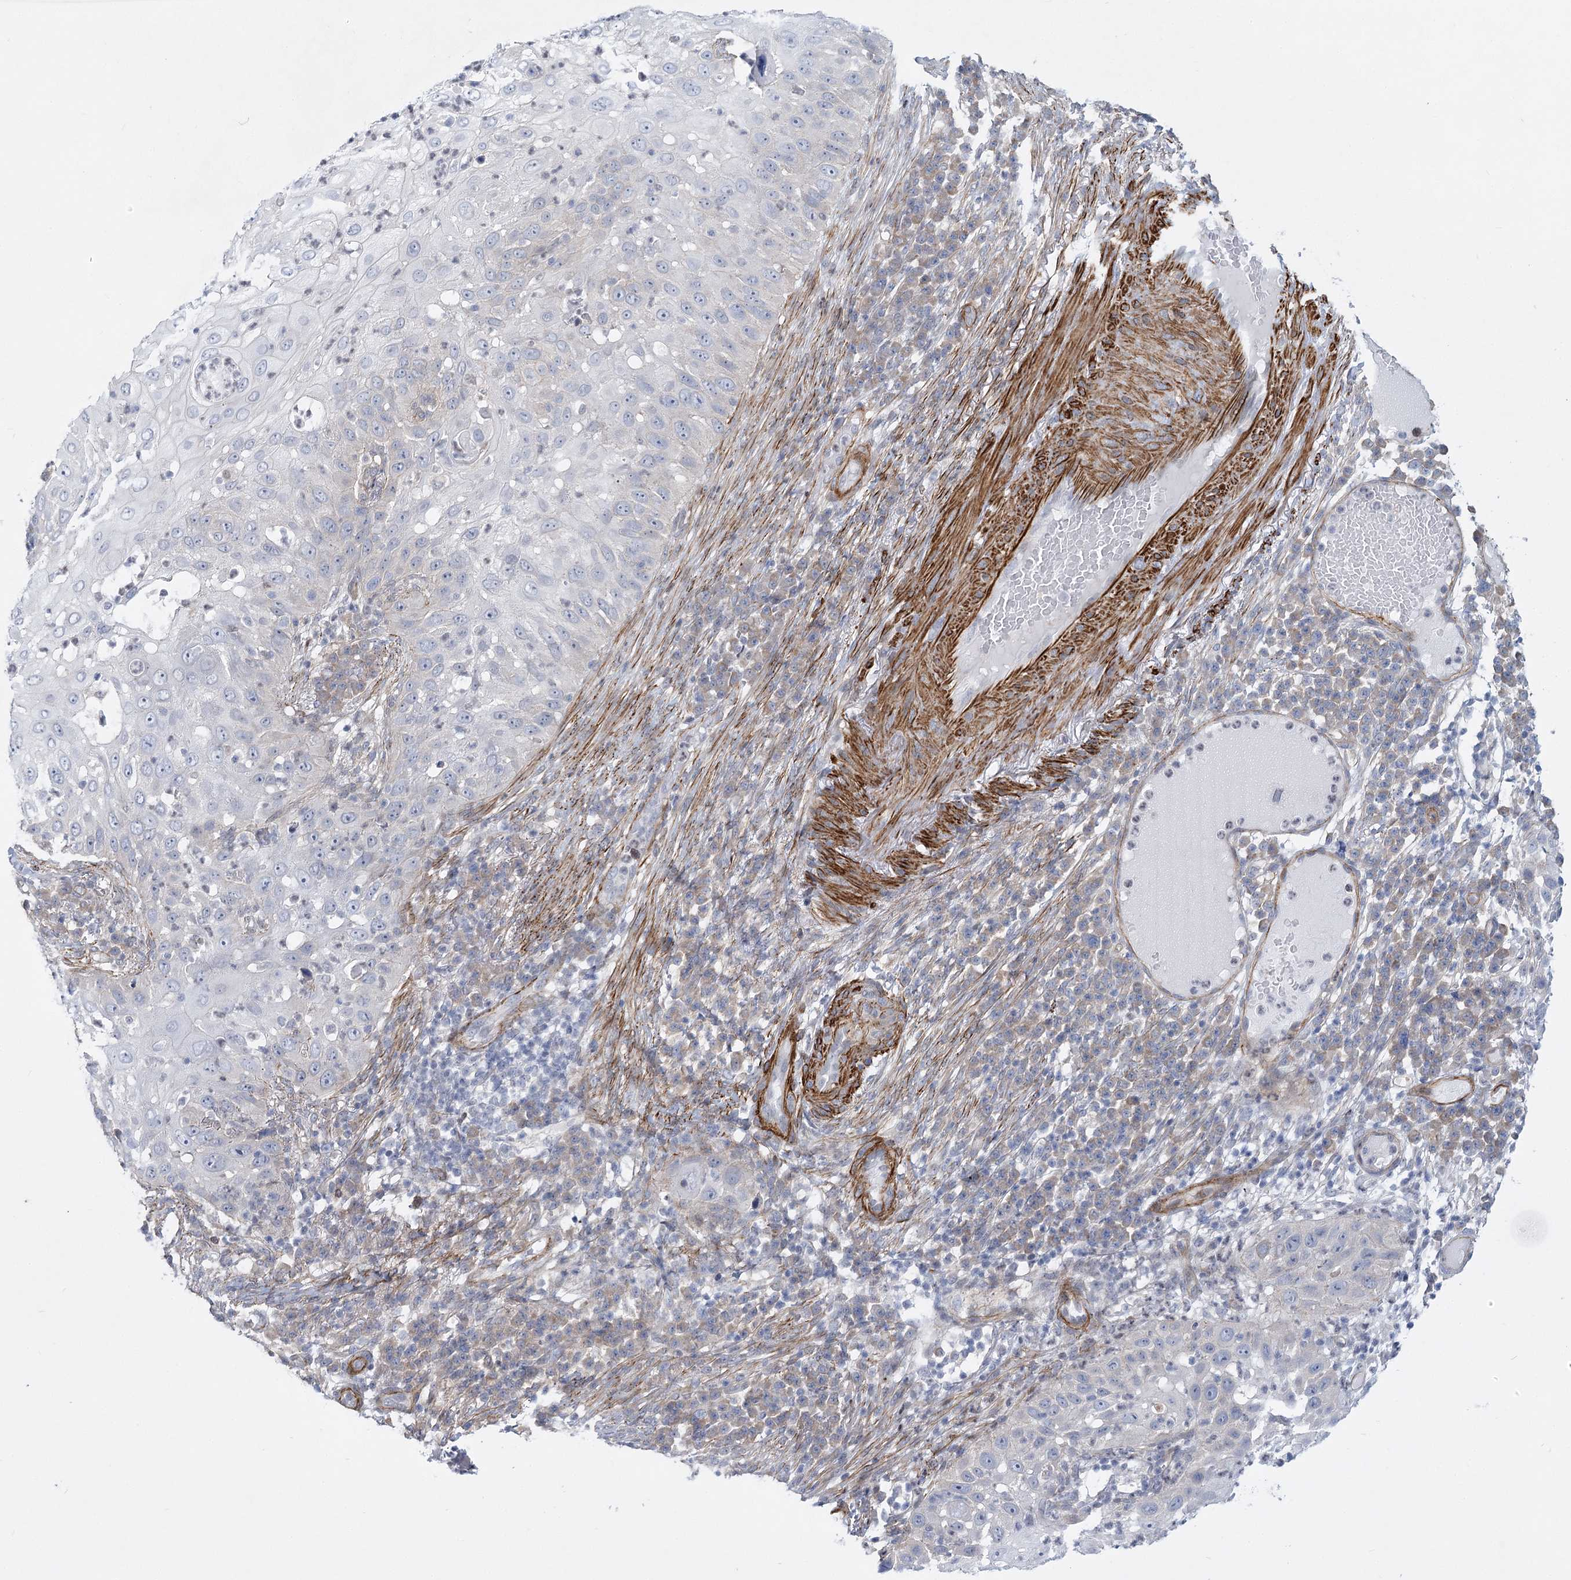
{"staining": {"intensity": "negative", "quantity": "none", "location": "none"}, "tissue": "skin cancer", "cell_type": "Tumor cells", "image_type": "cancer", "snomed": [{"axis": "morphology", "description": "Squamous cell carcinoma, NOS"}, {"axis": "topography", "description": "Skin"}], "caption": "The immunohistochemistry (IHC) micrograph has no significant positivity in tumor cells of squamous cell carcinoma (skin) tissue.", "gene": "ARSI", "patient": {"sex": "female", "age": 44}}